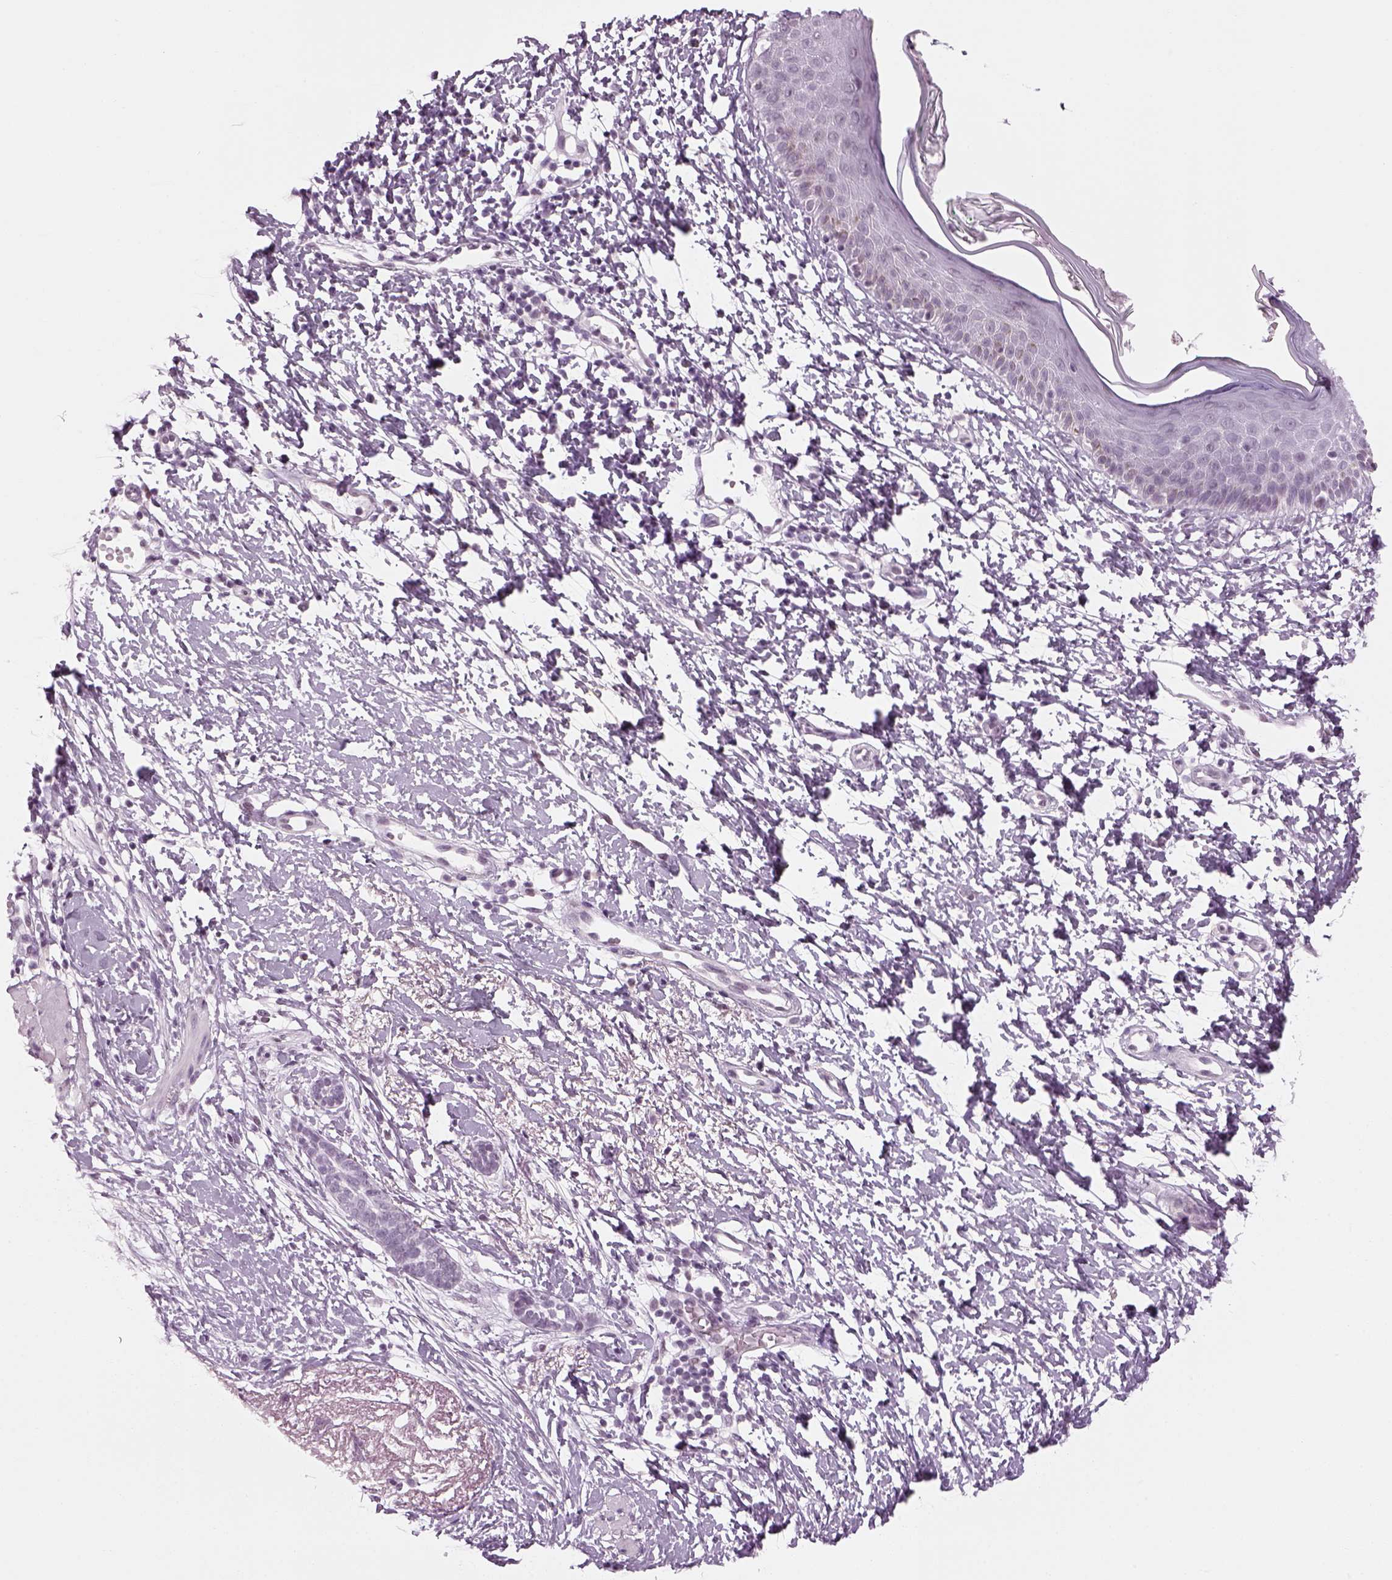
{"staining": {"intensity": "negative", "quantity": "none", "location": "none"}, "tissue": "skin cancer", "cell_type": "Tumor cells", "image_type": "cancer", "snomed": [{"axis": "morphology", "description": "Normal tissue, NOS"}, {"axis": "morphology", "description": "Basal cell carcinoma"}, {"axis": "topography", "description": "Skin"}], "caption": "Immunohistochemistry (IHC) histopathology image of skin cancer (basal cell carcinoma) stained for a protein (brown), which exhibits no expression in tumor cells.", "gene": "KCNG2", "patient": {"sex": "male", "age": 84}}